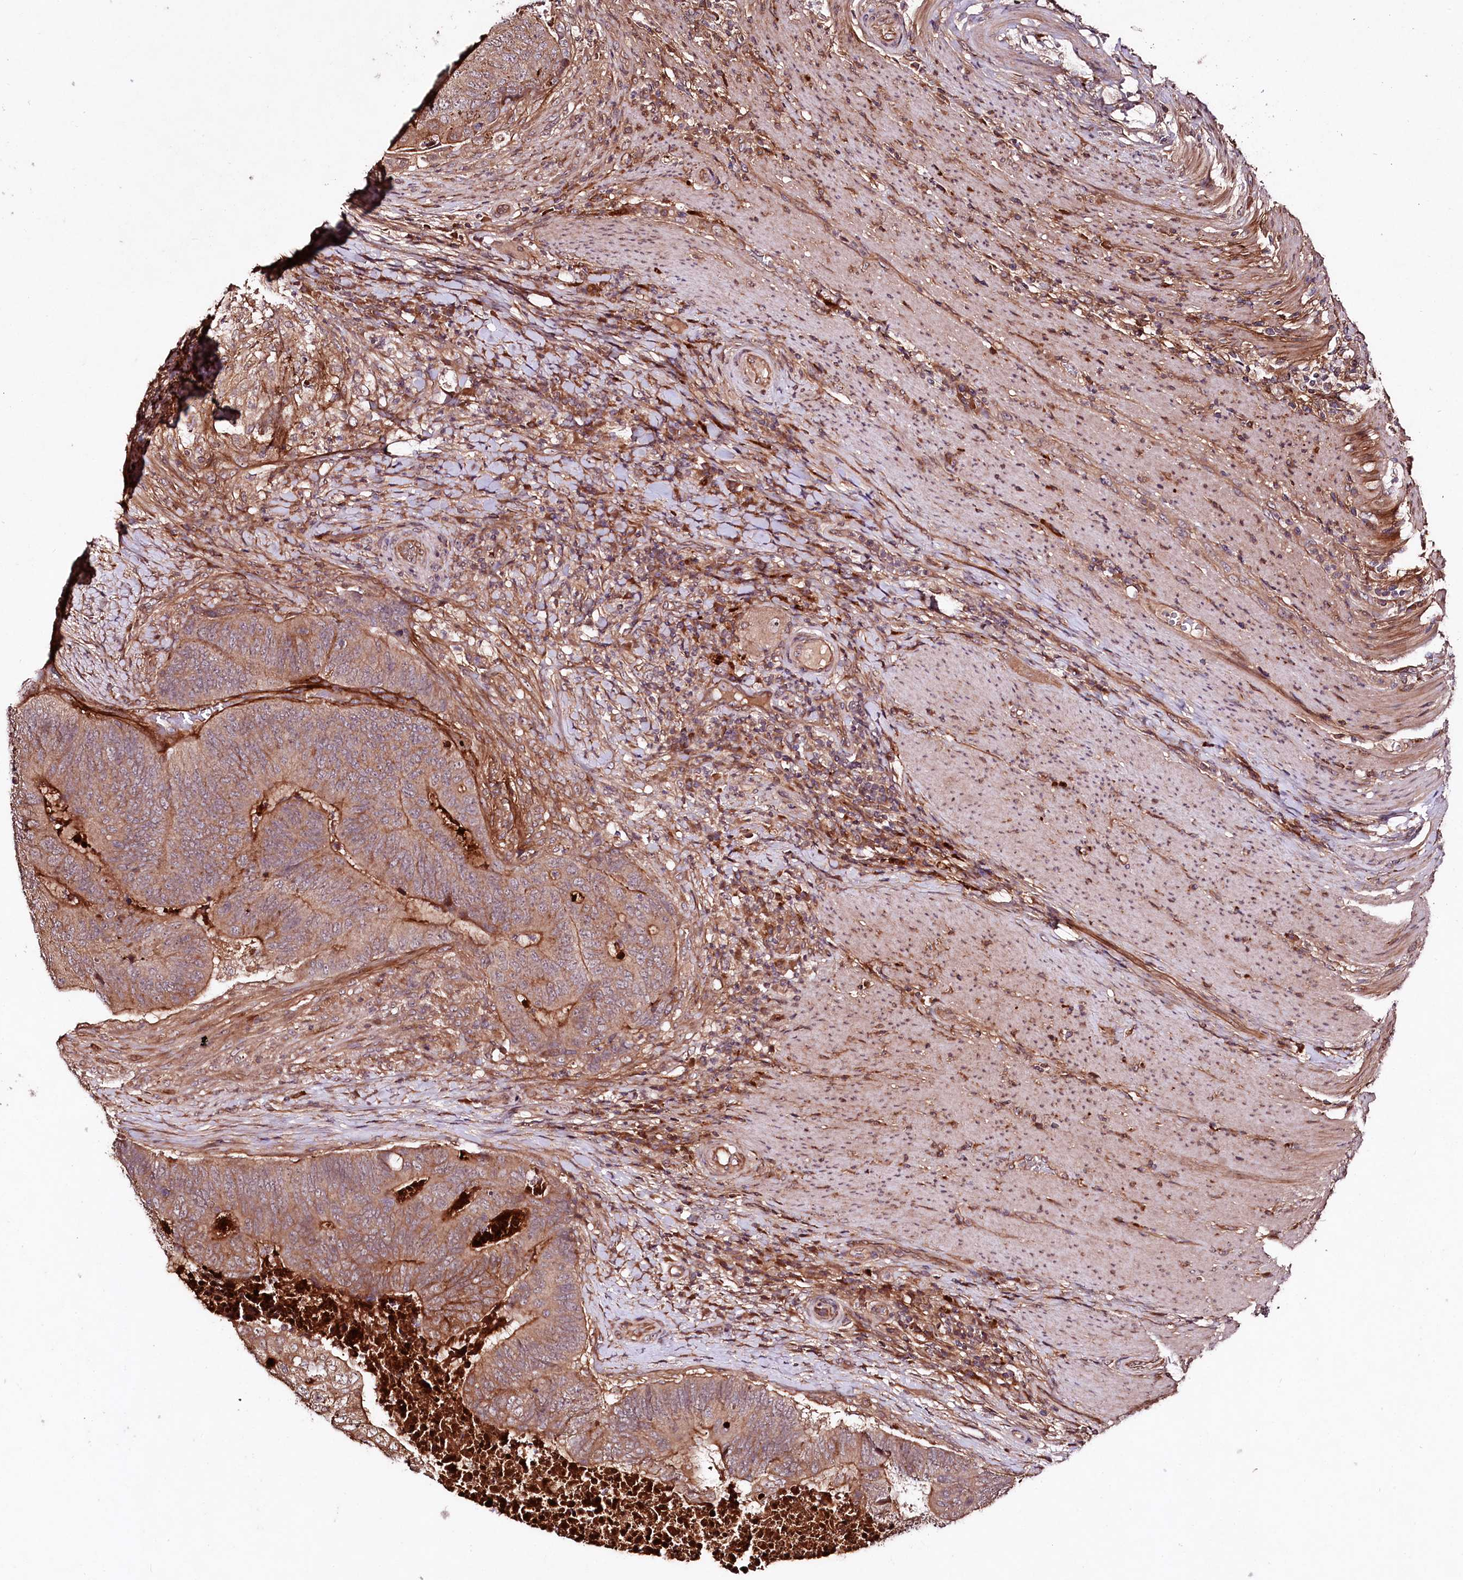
{"staining": {"intensity": "moderate", "quantity": ">75%", "location": "cytoplasmic/membranous"}, "tissue": "colorectal cancer", "cell_type": "Tumor cells", "image_type": "cancer", "snomed": [{"axis": "morphology", "description": "Adenocarcinoma, NOS"}, {"axis": "topography", "description": "Colon"}], "caption": "Immunohistochemical staining of colorectal adenocarcinoma shows medium levels of moderate cytoplasmic/membranous staining in about >75% of tumor cells.", "gene": "TNPO3", "patient": {"sex": "female", "age": 67}}